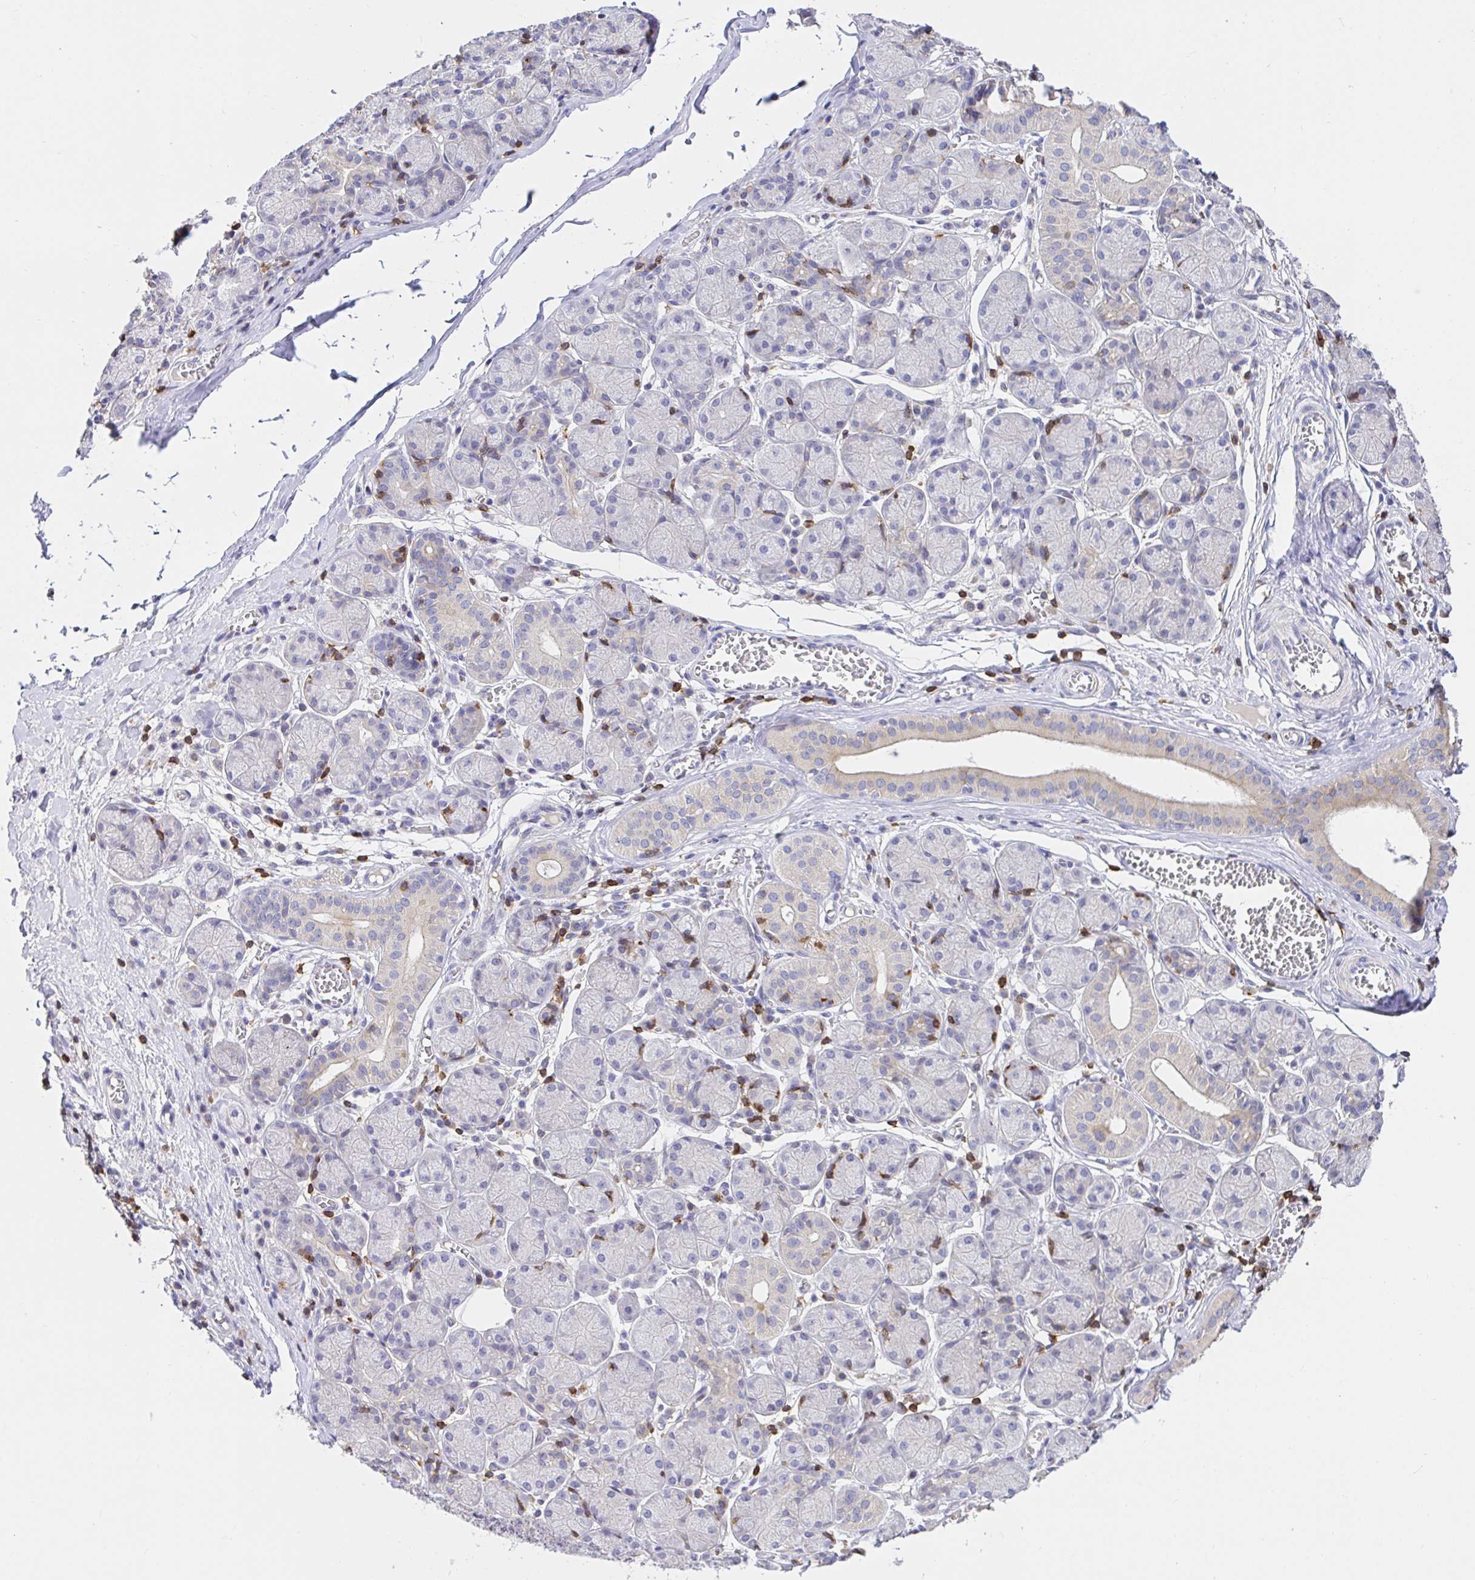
{"staining": {"intensity": "moderate", "quantity": "<25%", "location": "cytoplasmic/membranous"}, "tissue": "salivary gland", "cell_type": "Glandular cells", "image_type": "normal", "snomed": [{"axis": "morphology", "description": "Normal tissue, NOS"}, {"axis": "topography", "description": "Salivary gland"}], "caption": "Immunohistochemical staining of normal human salivary gland displays low levels of moderate cytoplasmic/membranous positivity in about <25% of glandular cells.", "gene": "SKAP1", "patient": {"sex": "female", "age": 24}}